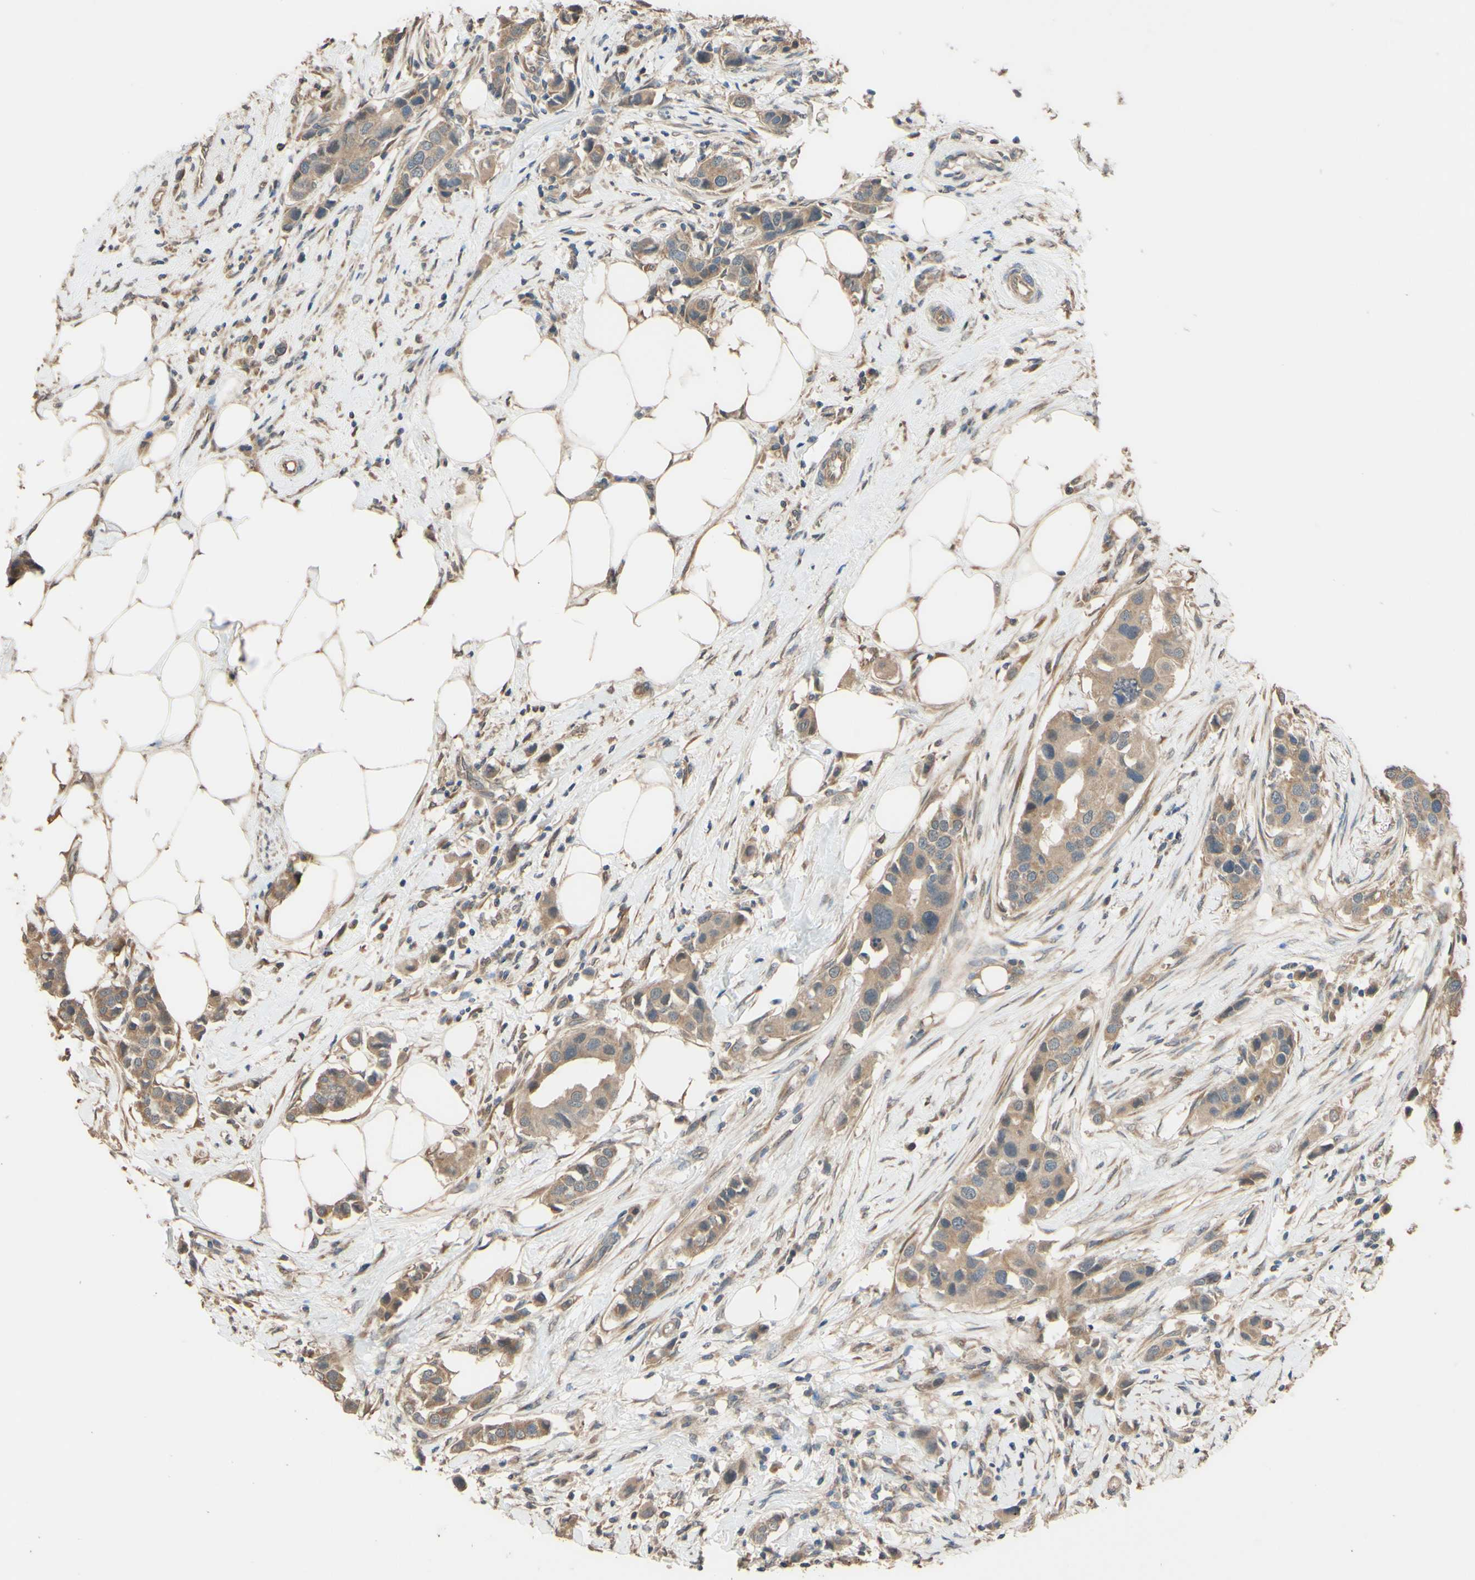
{"staining": {"intensity": "weak", "quantity": ">75%", "location": "cytoplasmic/membranous"}, "tissue": "breast cancer", "cell_type": "Tumor cells", "image_type": "cancer", "snomed": [{"axis": "morphology", "description": "Normal tissue, NOS"}, {"axis": "morphology", "description": "Duct carcinoma"}, {"axis": "topography", "description": "Breast"}], "caption": "Immunohistochemistry staining of breast invasive ductal carcinoma, which reveals low levels of weak cytoplasmic/membranous positivity in approximately >75% of tumor cells indicating weak cytoplasmic/membranous protein staining. The staining was performed using DAB (brown) for protein detection and nuclei were counterstained in hematoxylin (blue).", "gene": "SMIM19", "patient": {"sex": "female", "age": 50}}